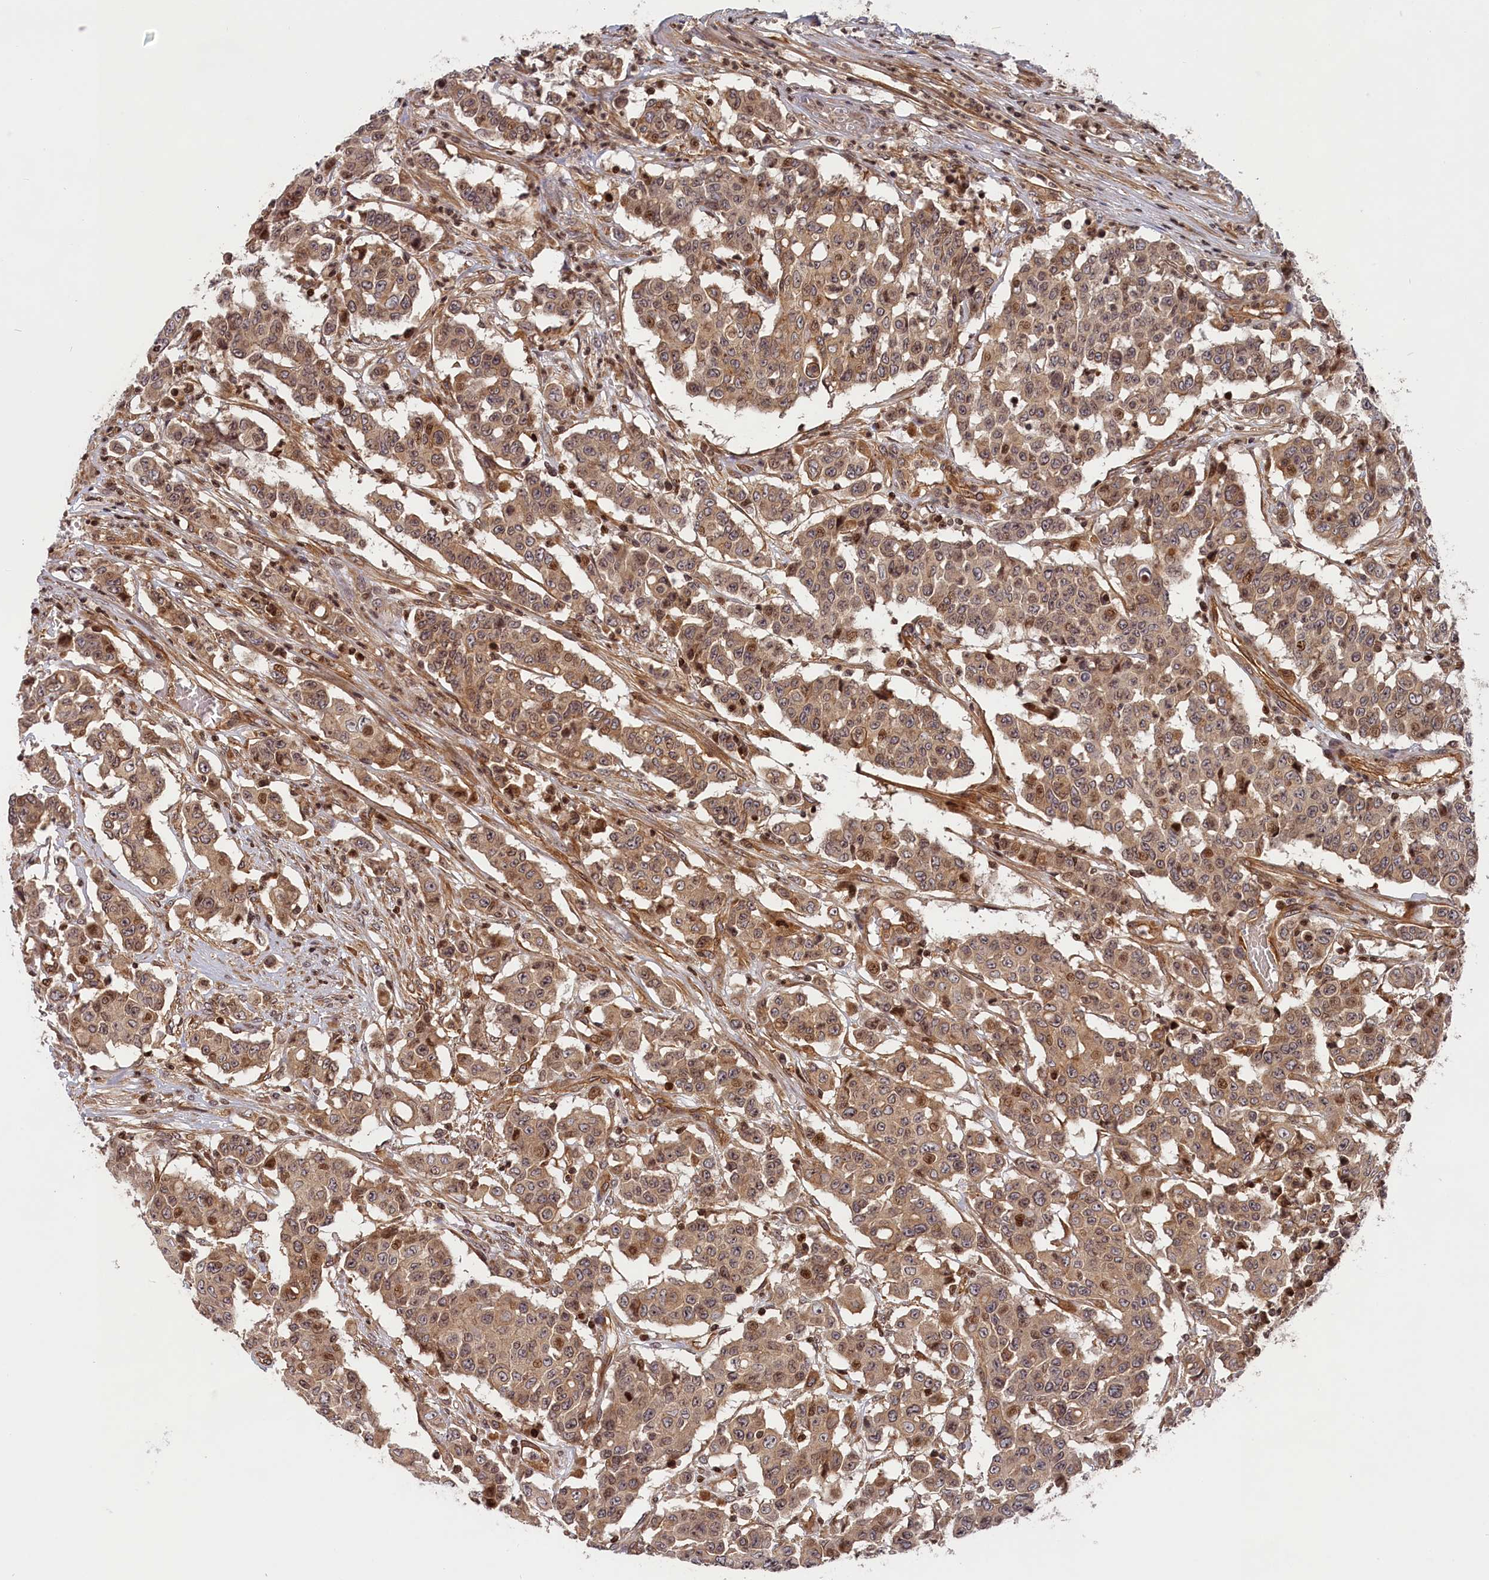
{"staining": {"intensity": "weak", "quantity": ">75%", "location": "cytoplasmic/membranous,nuclear"}, "tissue": "colorectal cancer", "cell_type": "Tumor cells", "image_type": "cancer", "snomed": [{"axis": "morphology", "description": "Adenocarcinoma, NOS"}, {"axis": "topography", "description": "Colon"}], "caption": "Protein expression analysis of adenocarcinoma (colorectal) exhibits weak cytoplasmic/membranous and nuclear staining in approximately >75% of tumor cells.", "gene": "CEP44", "patient": {"sex": "male", "age": 51}}